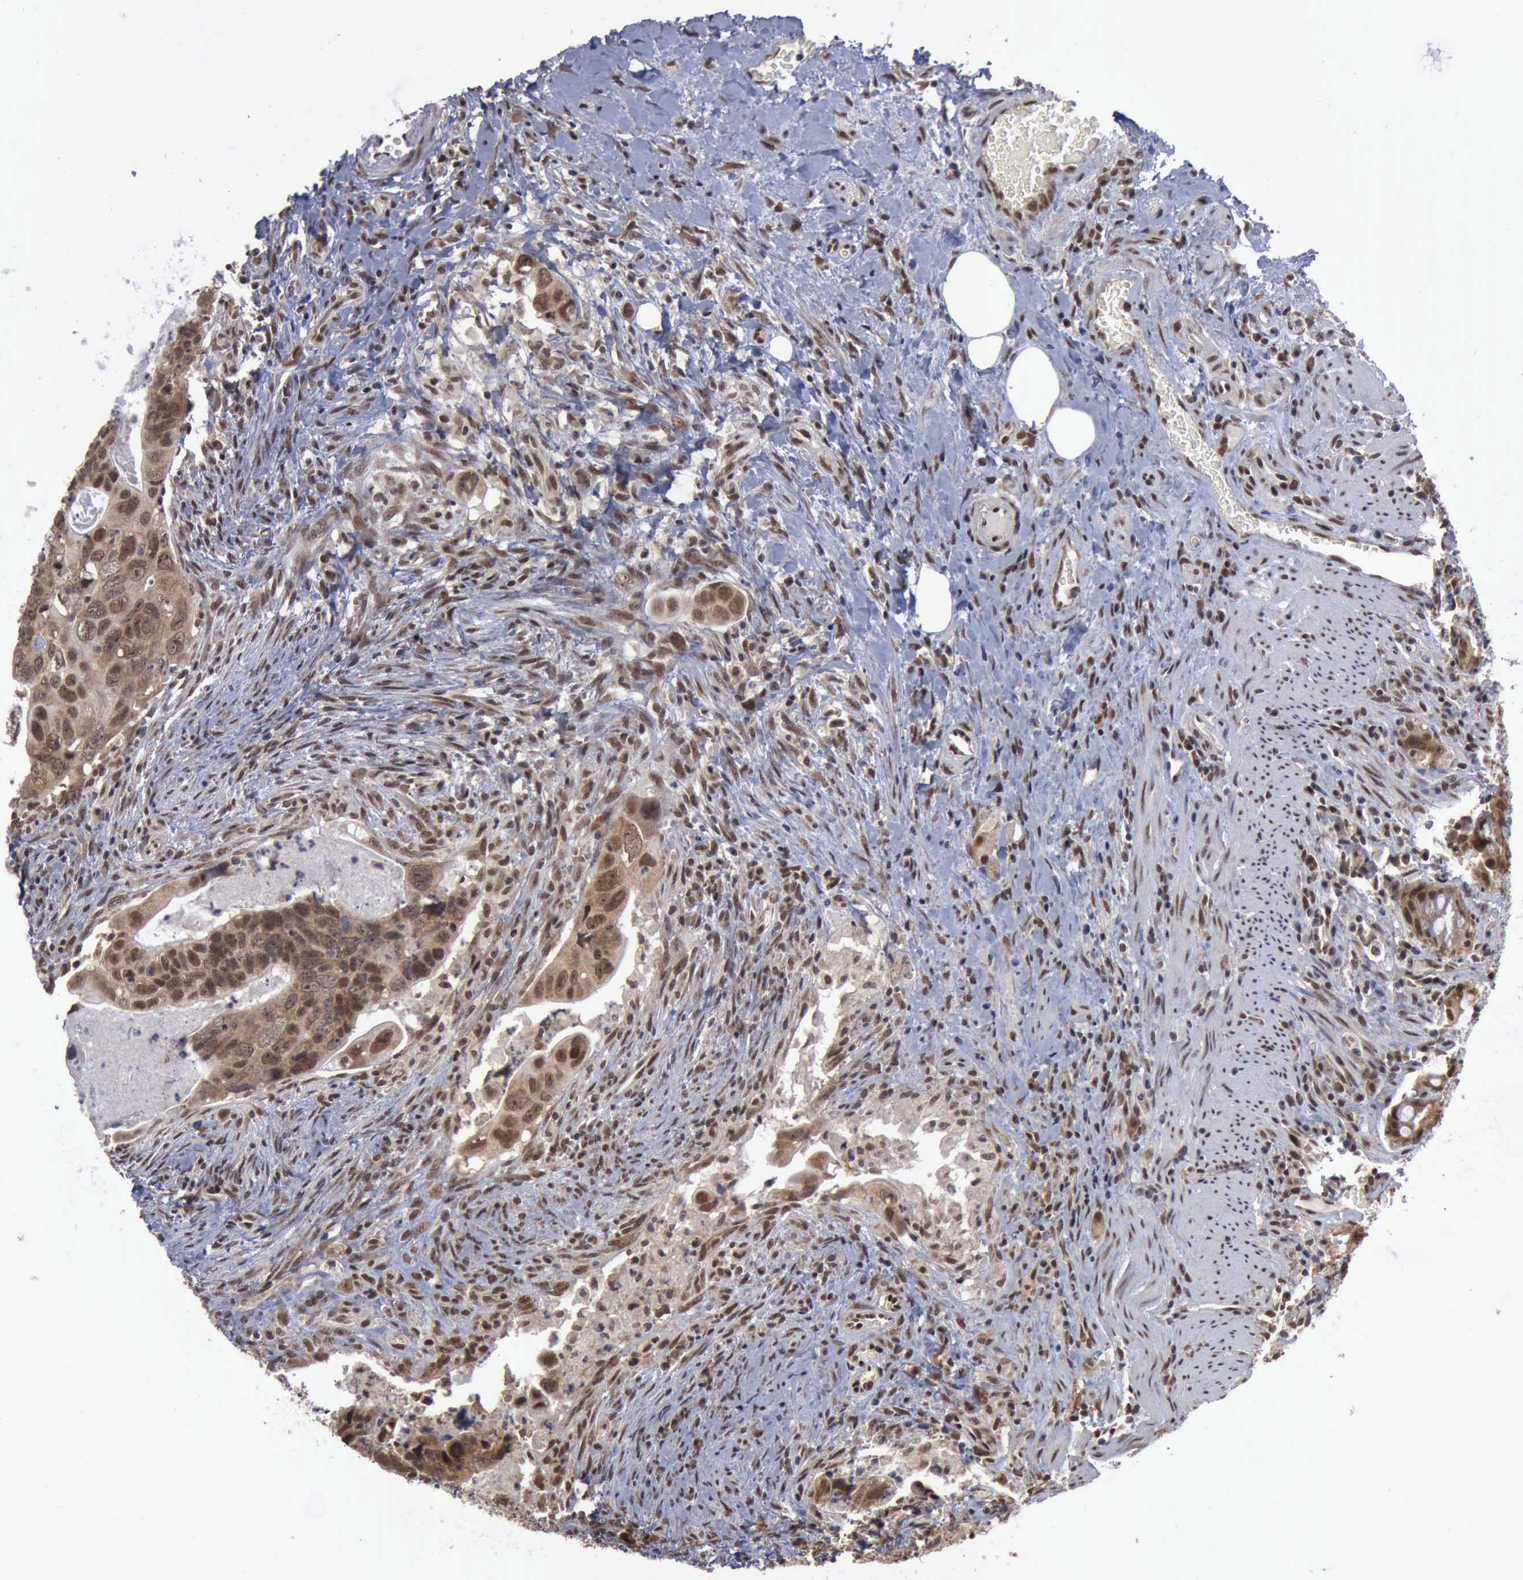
{"staining": {"intensity": "moderate", "quantity": ">75%", "location": "cytoplasmic/membranous,nuclear"}, "tissue": "colorectal cancer", "cell_type": "Tumor cells", "image_type": "cancer", "snomed": [{"axis": "morphology", "description": "Adenocarcinoma, NOS"}, {"axis": "topography", "description": "Rectum"}], "caption": "Adenocarcinoma (colorectal) stained with immunohistochemistry (IHC) reveals moderate cytoplasmic/membranous and nuclear expression in approximately >75% of tumor cells.", "gene": "RTCB", "patient": {"sex": "male", "age": 53}}